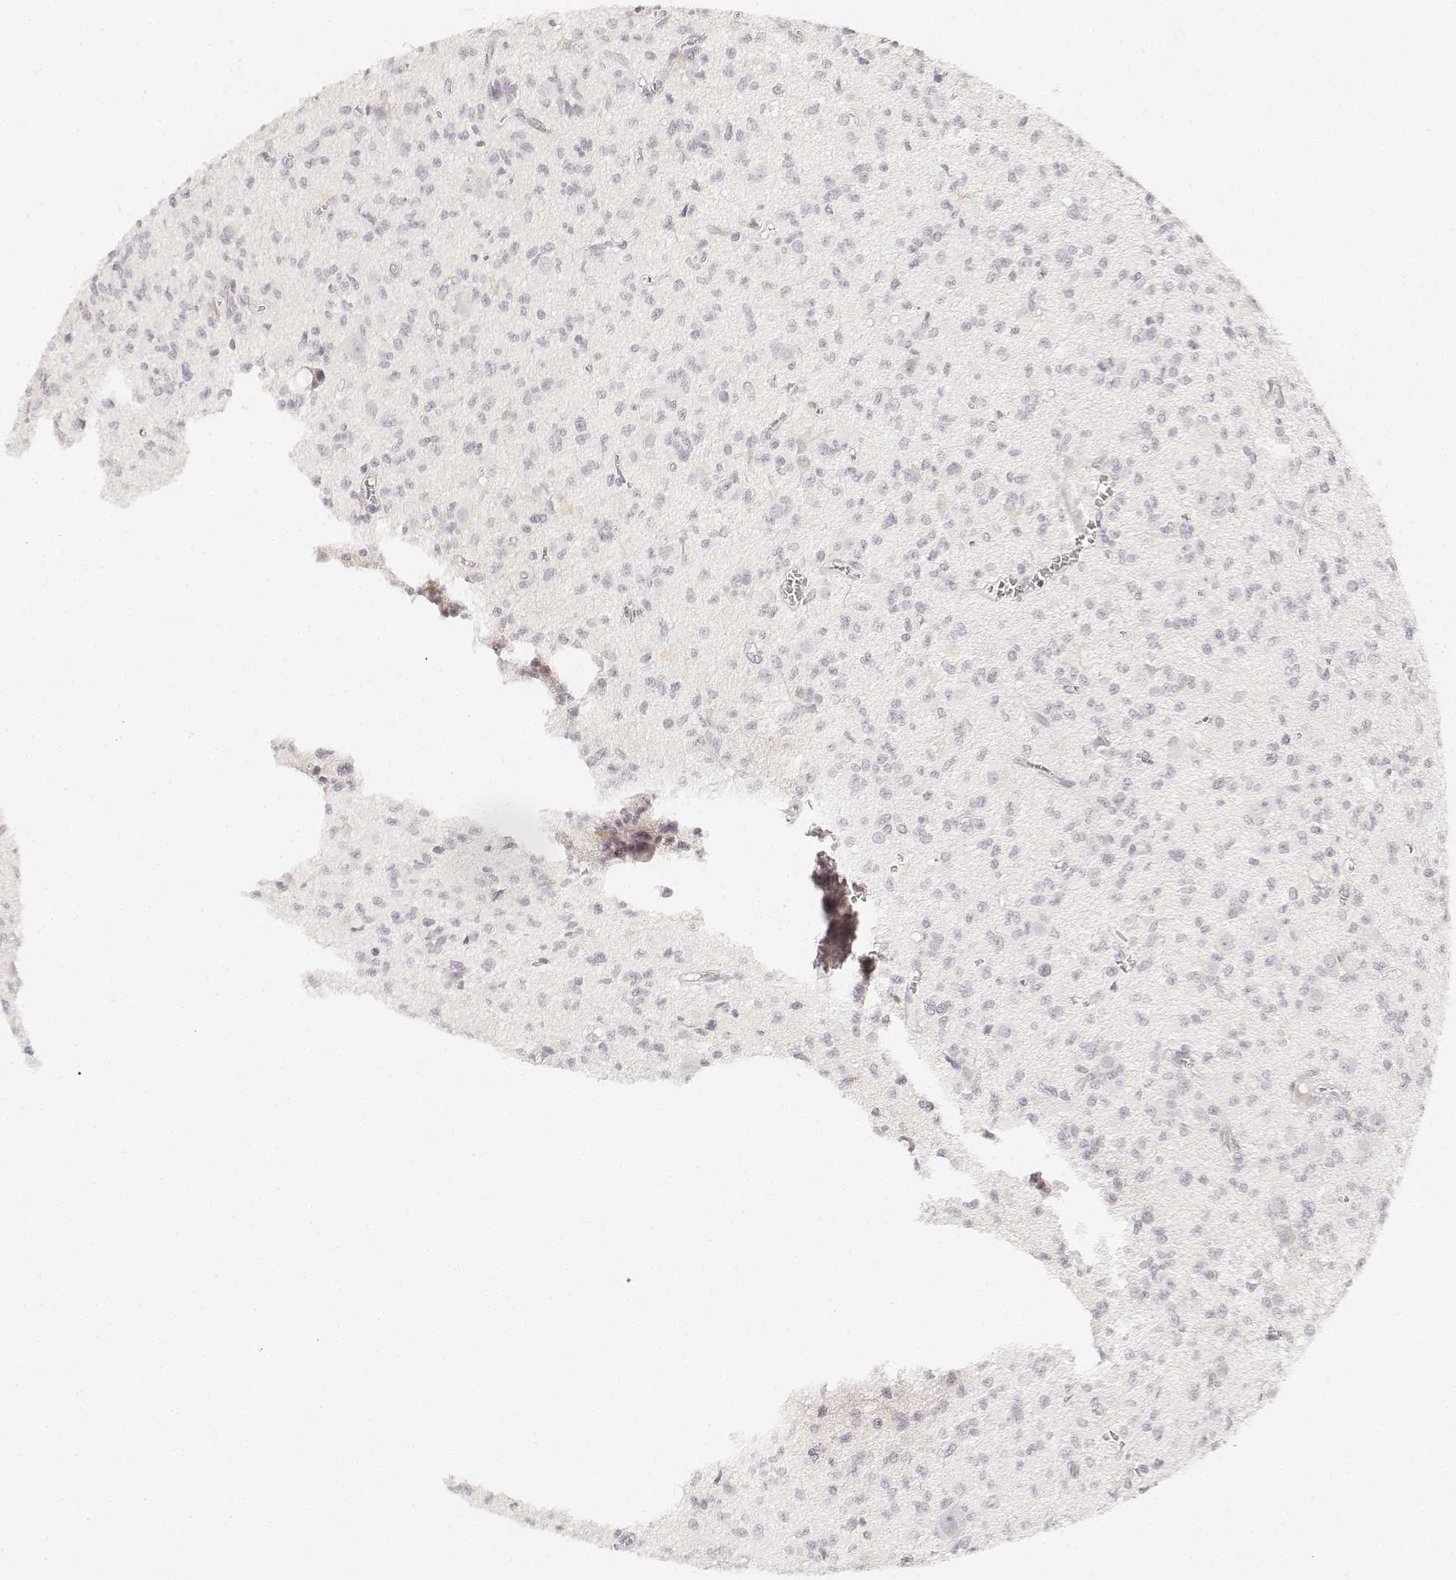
{"staining": {"intensity": "negative", "quantity": "none", "location": "none"}, "tissue": "glioma", "cell_type": "Tumor cells", "image_type": "cancer", "snomed": [{"axis": "morphology", "description": "Glioma, malignant, Low grade"}, {"axis": "topography", "description": "Brain"}], "caption": "There is no significant positivity in tumor cells of malignant low-grade glioma.", "gene": "DSG4", "patient": {"sex": "male", "age": 64}}